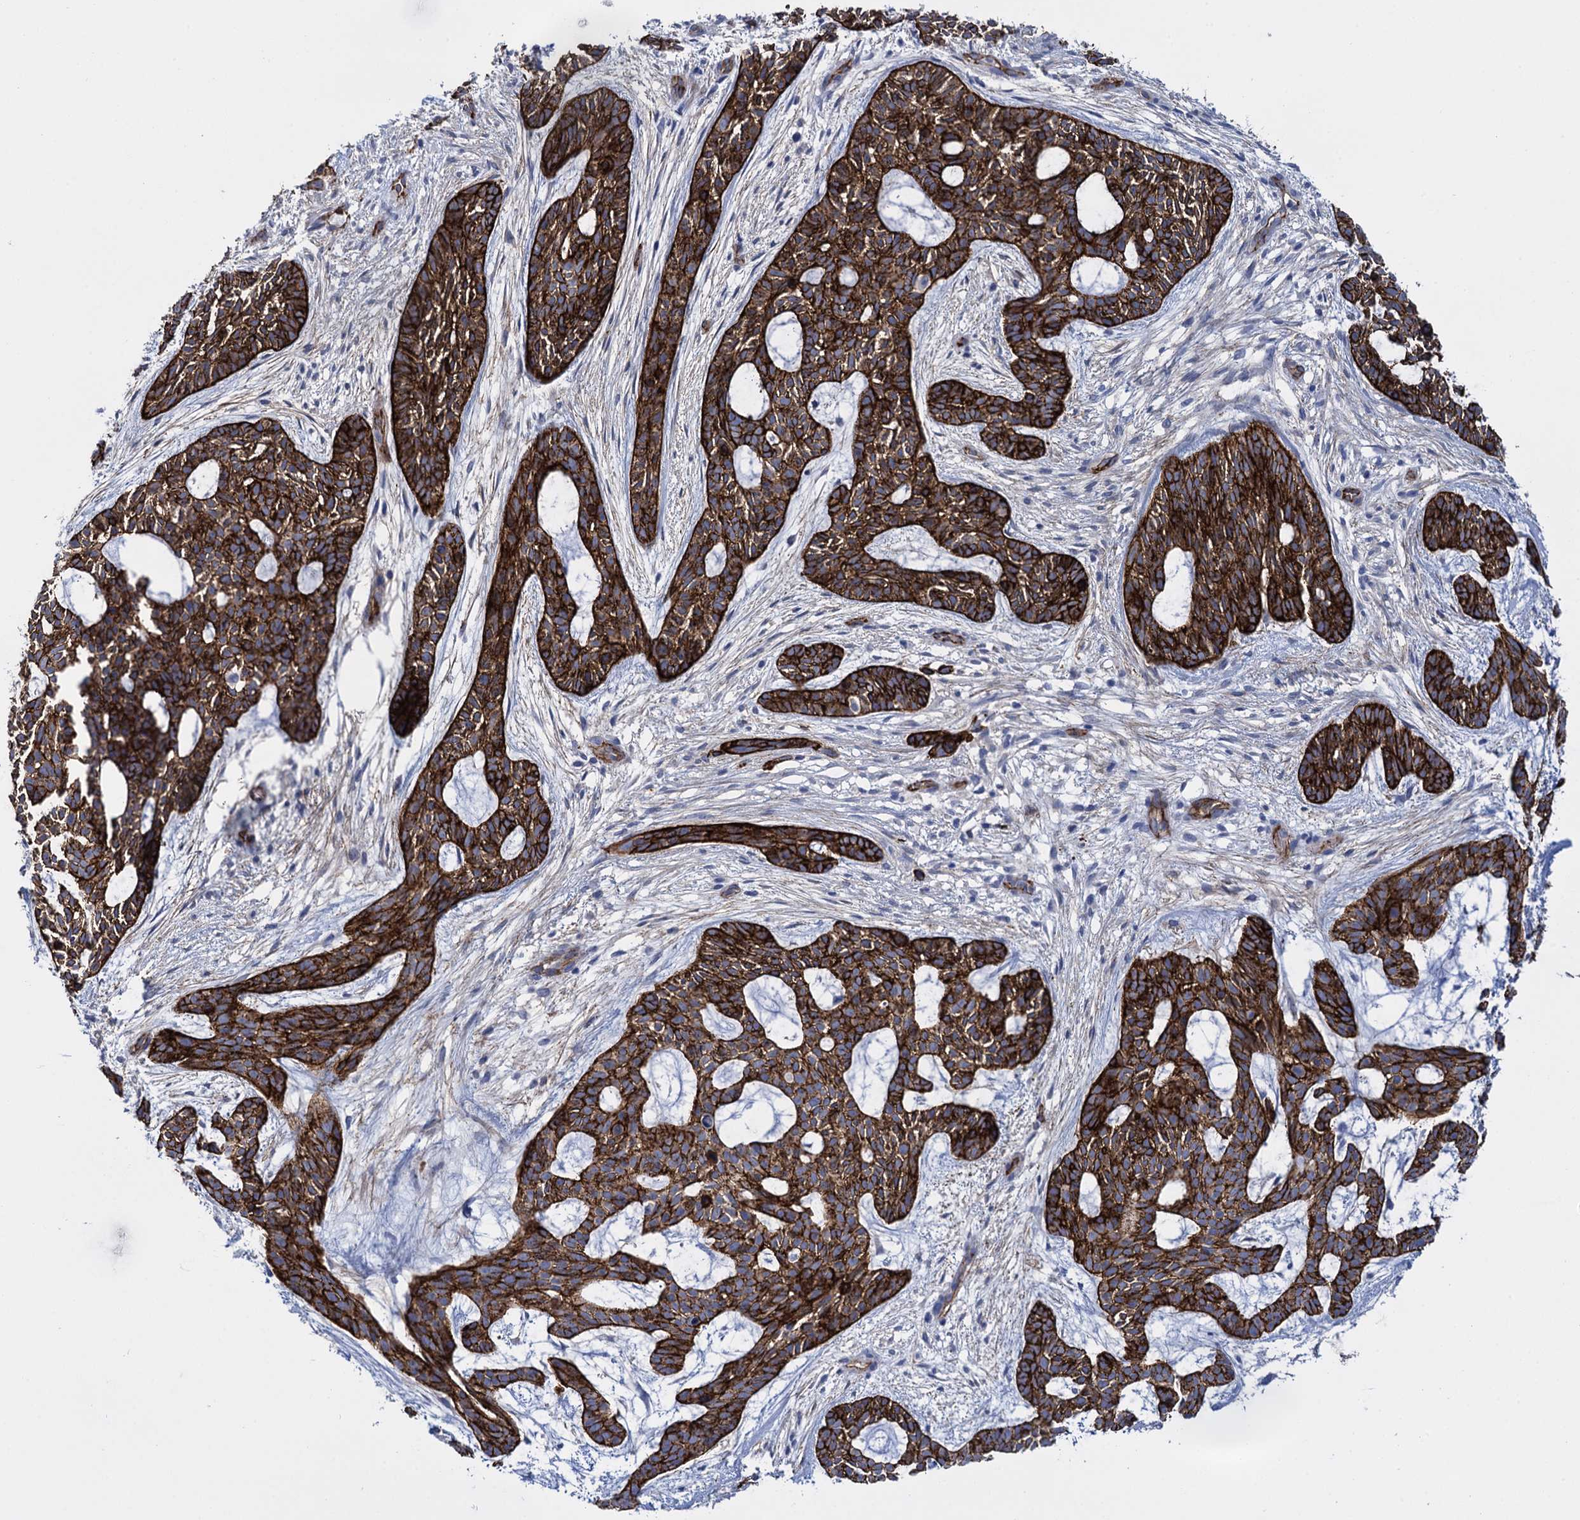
{"staining": {"intensity": "strong", "quantity": ">75%", "location": "cytoplasmic/membranous"}, "tissue": "skin cancer", "cell_type": "Tumor cells", "image_type": "cancer", "snomed": [{"axis": "morphology", "description": "Basal cell carcinoma"}, {"axis": "topography", "description": "Skin"}], "caption": "An immunohistochemistry photomicrograph of neoplastic tissue is shown. Protein staining in brown highlights strong cytoplasmic/membranous positivity in skin cancer within tumor cells.", "gene": "SNCG", "patient": {"sex": "male", "age": 89}}